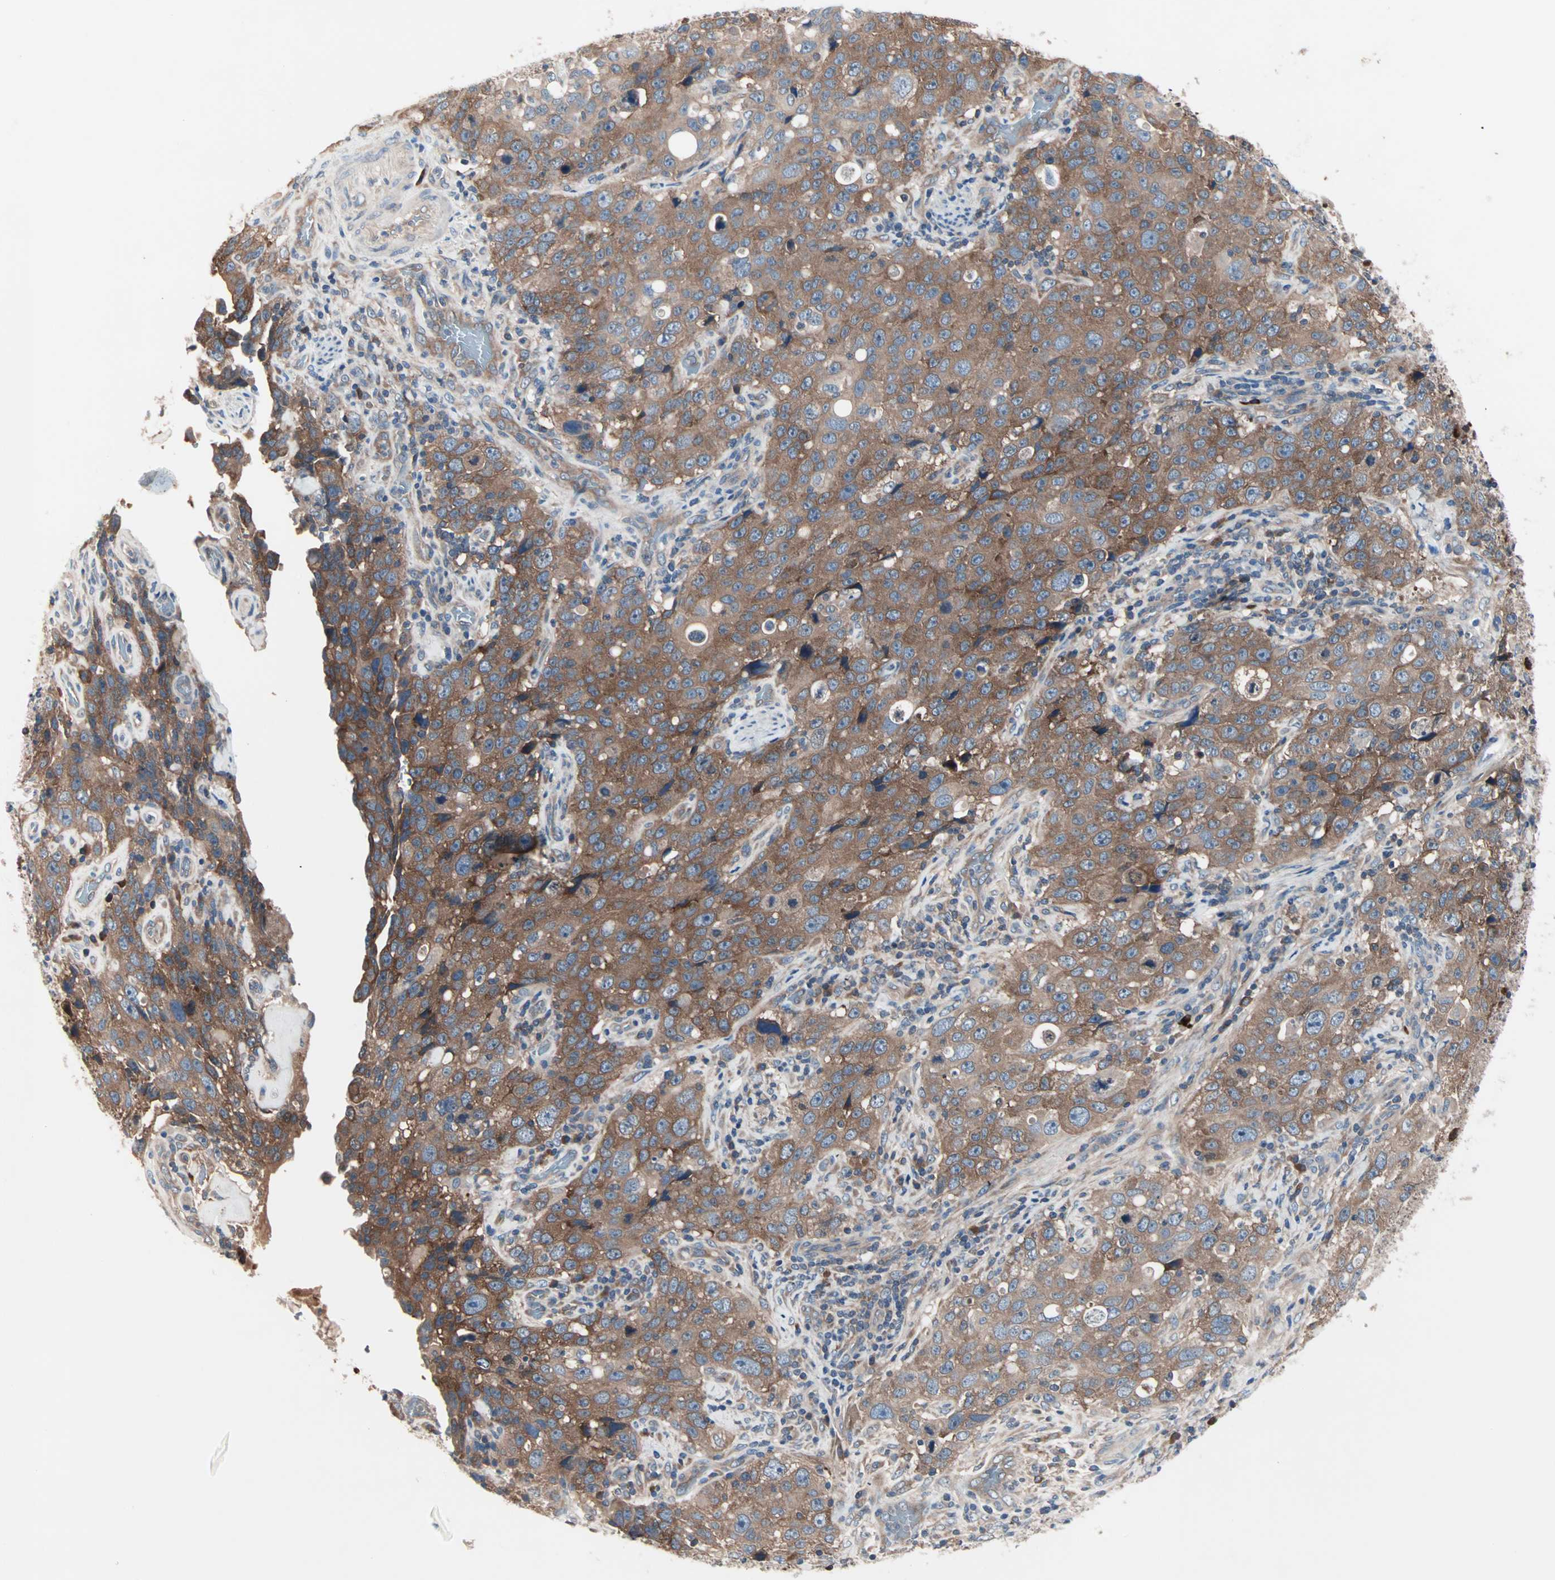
{"staining": {"intensity": "moderate", "quantity": ">75%", "location": "cytoplasmic/membranous"}, "tissue": "stomach cancer", "cell_type": "Tumor cells", "image_type": "cancer", "snomed": [{"axis": "morphology", "description": "Normal tissue, NOS"}, {"axis": "morphology", "description": "Adenocarcinoma, NOS"}, {"axis": "topography", "description": "Stomach"}], "caption": "The image displays staining of stomach cancer (adenocarcinoma), revealing moderate cytoplasmic/membranous protein positivity (brown color) within tumor cells. Immunohistochemistry stains the protein of interest in brown and the nuclei are stained blue.", "gene": "CAD", "patient": {"sex": "male", "age": 48}}